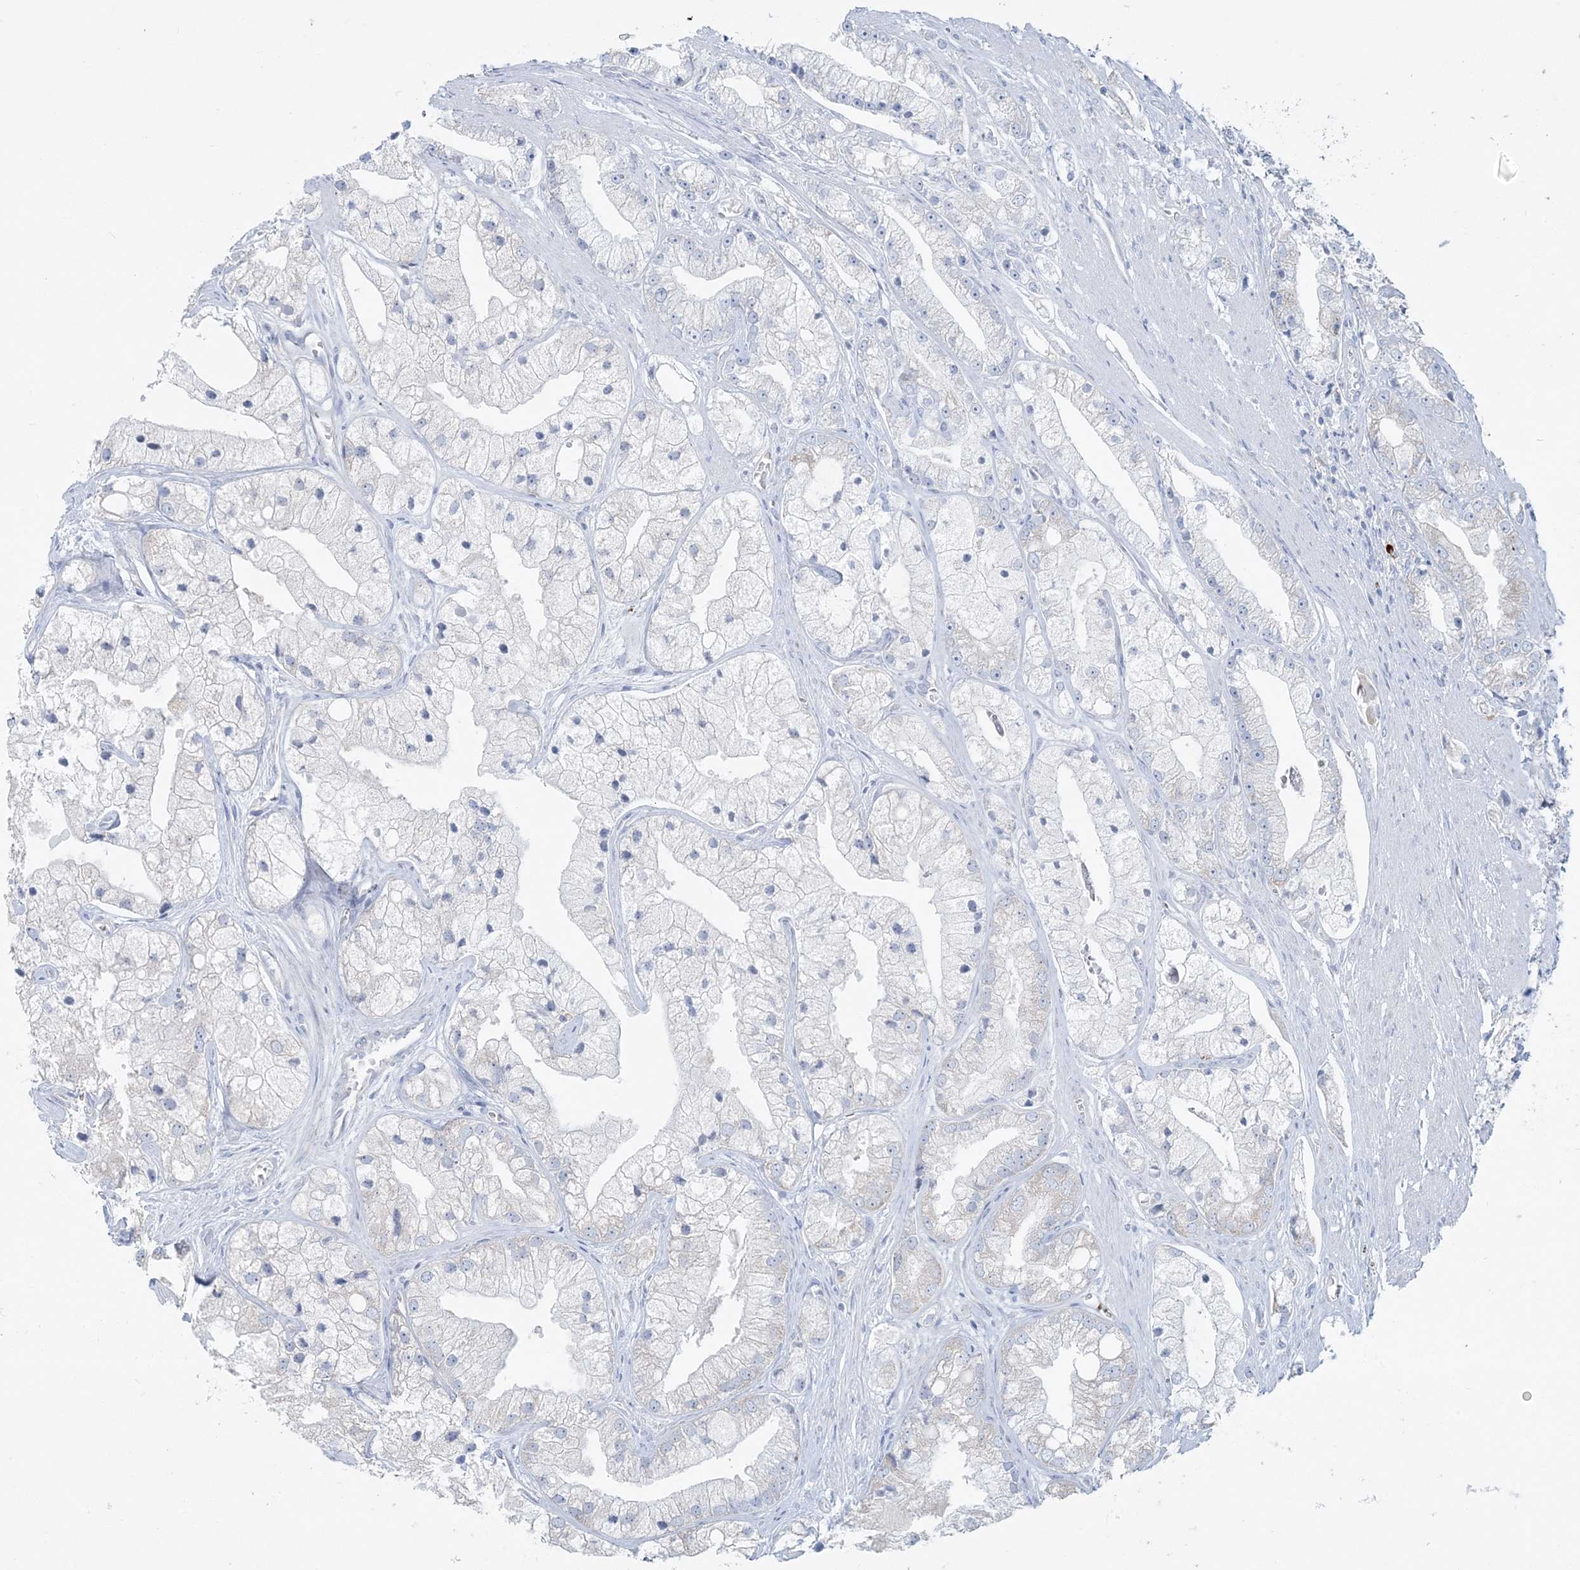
{"staining": {"intensity": "negative", "quantity": "none", "location": "none"}, "tissue": "prostate cancer", "cell_type": "Tumor cells", "image_type": "cancer", "snomed": [{"axis": "morphology", "description": "Adenocarcinoma, High grade"}, {"axis": "topography", "description": "Prostate"}], "caption": "A high-resolution micrograph shows IHC staining of high-grade adenocarcinoma (prostate), which reveals no significant staining in tumor cells.", "gene": "CCNJ", "patient": {"sex": "male", "age": 50}}